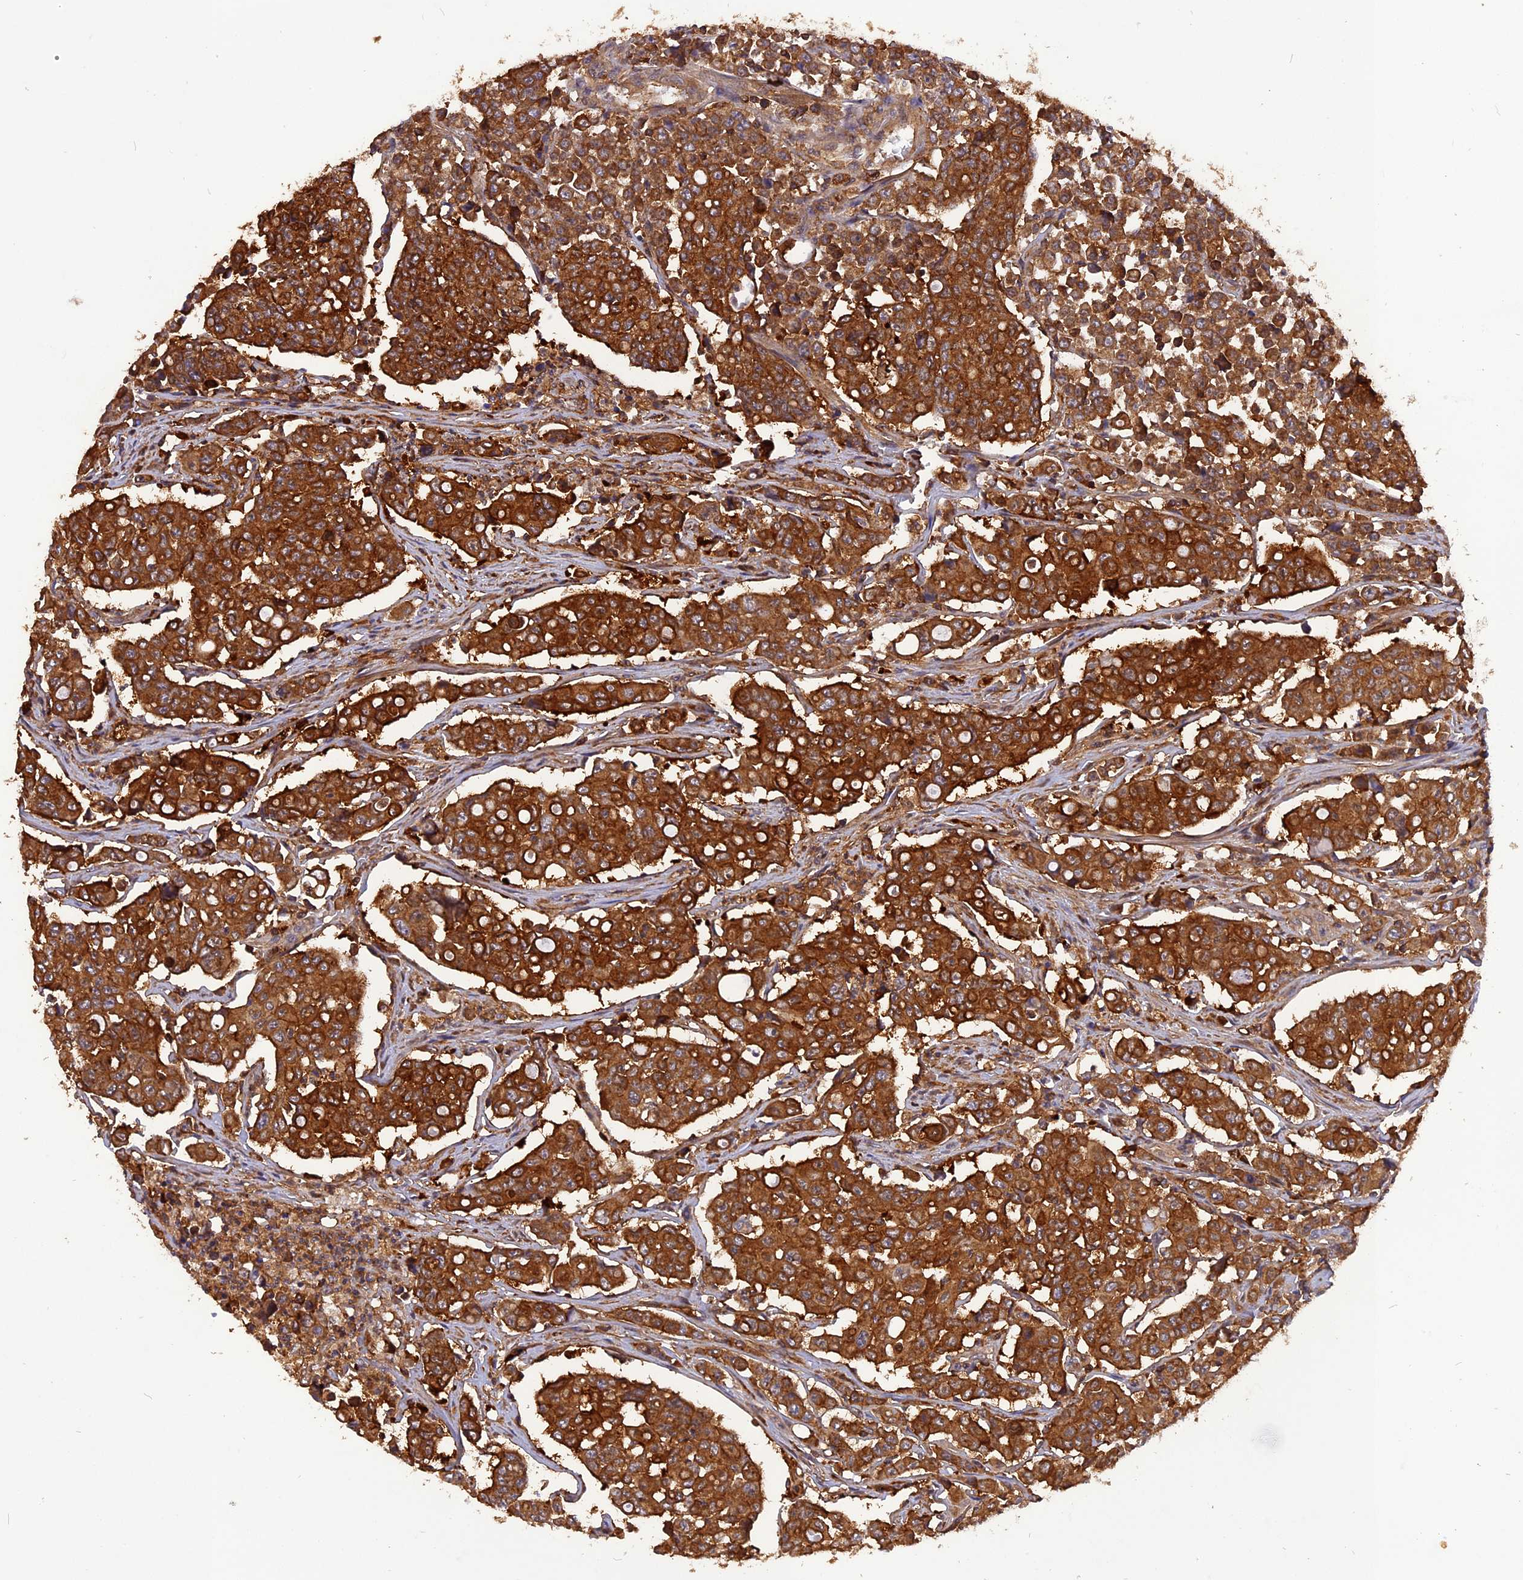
{"staining": {"intensity": "strong", "quantity": ">75%", "location": "cytoplasmic/membranous"}, "tissue": "colorectal cancer", "cell_type": "Tumor cells", "image_type": "cancer", "snomed": [{"axis": "morphology", "description": "Adenocarcinoma, NOS"}, {"axis": "topography", "description": "Colon"}], "caption": "The image reveals staining of colorectal cancer, revealing strong cytoplasmic/membranous protein staining (brown color) within tumor cells.", "gene": "STOML1", "patient": {"sex": "male", "age": 51}}